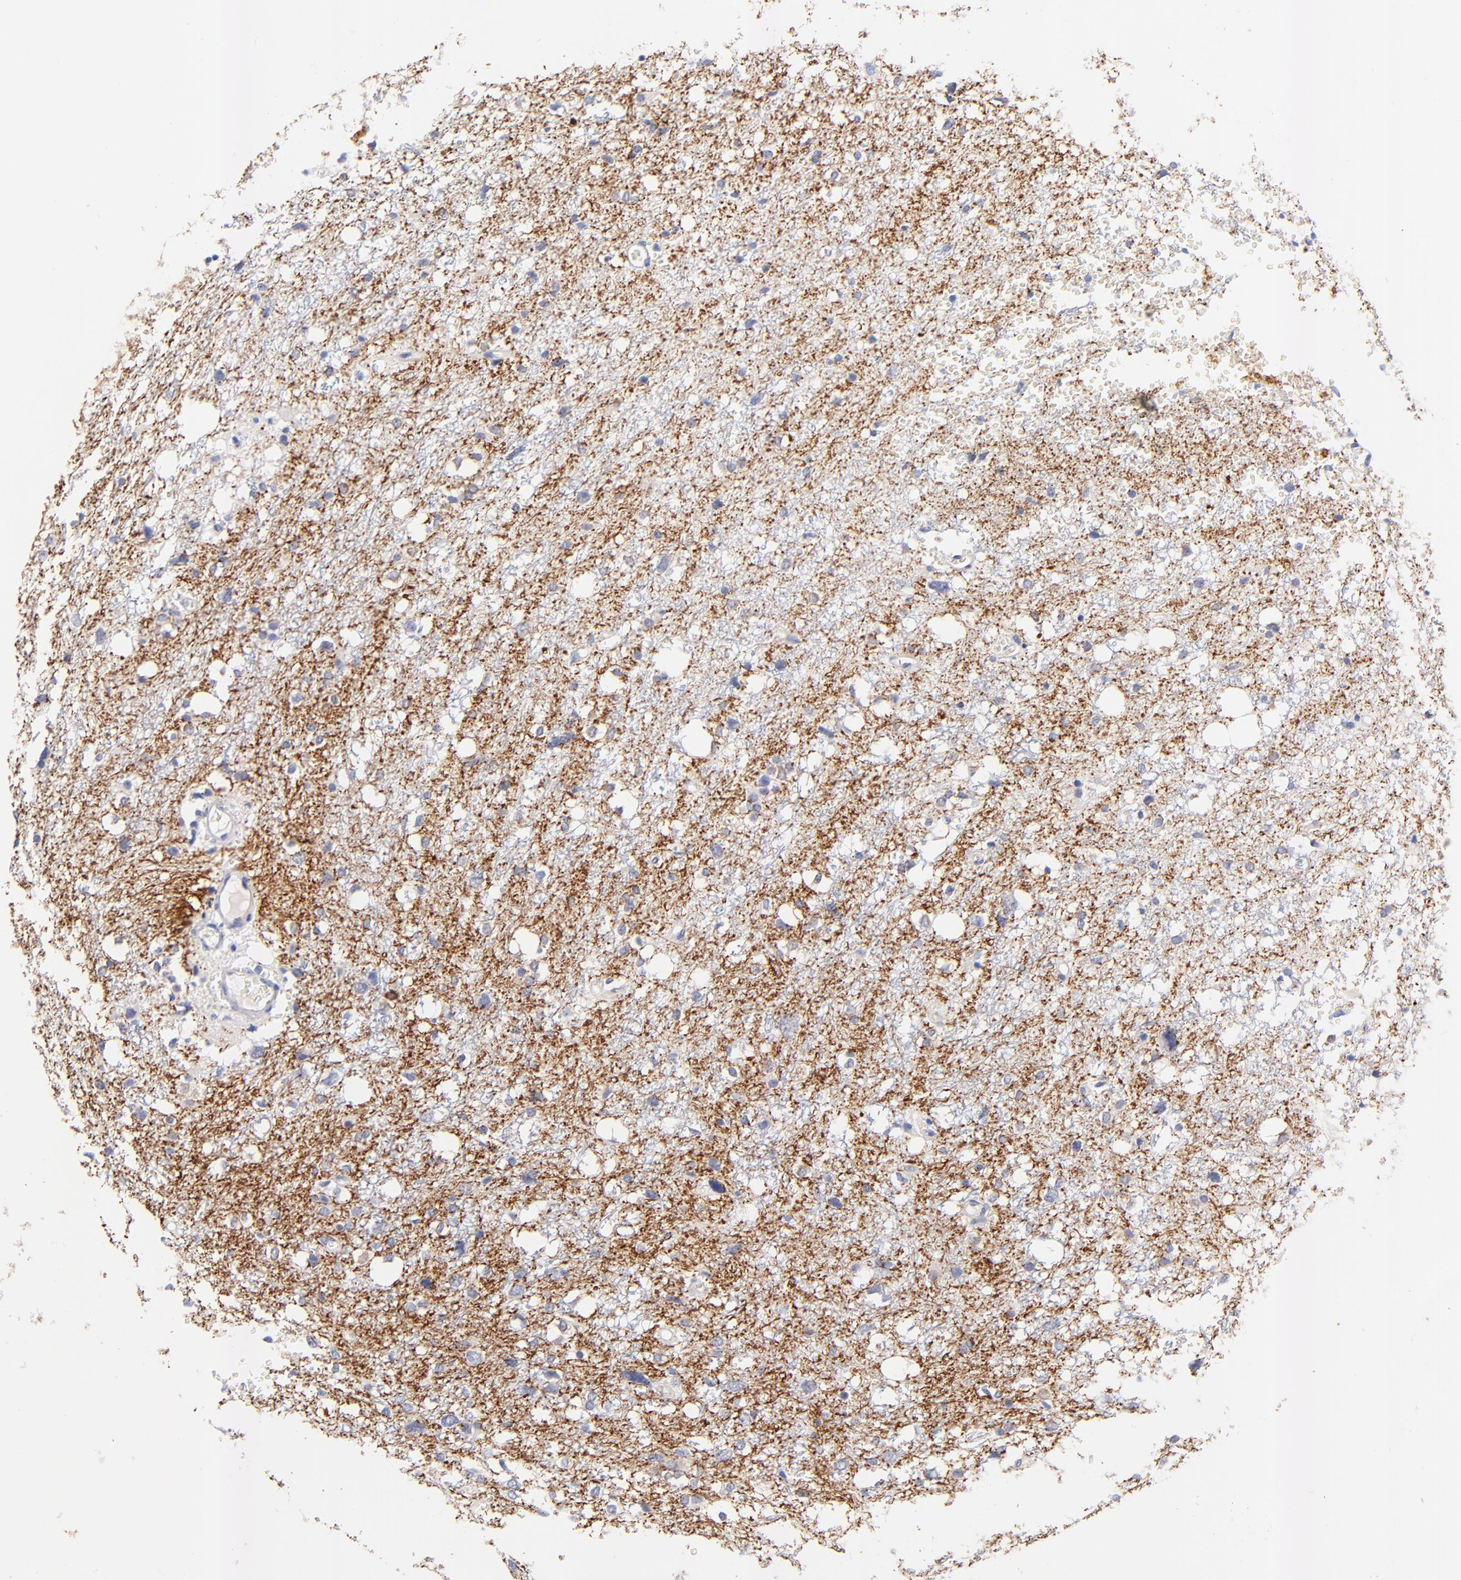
{"staining": {"intensity": "strong", "quantity": "<25%", "location": "cytoplasmic/membranous"}, "tissue": "glioma", "cell_type": "Tumor cells", "image_type": "cancer", "snomed": [{"axis": "morphology", "description": "Glioma, malignant, High grade"}, {"axis": "topography", "description": "Brain"}], "caption": "Protein staining of glioma tissue displays strong cytoplasmic/membranous staining in approximately <25% of tumor cells.", "gene": "FAM117B", "patient": {"sex": "female", "age": 59}}